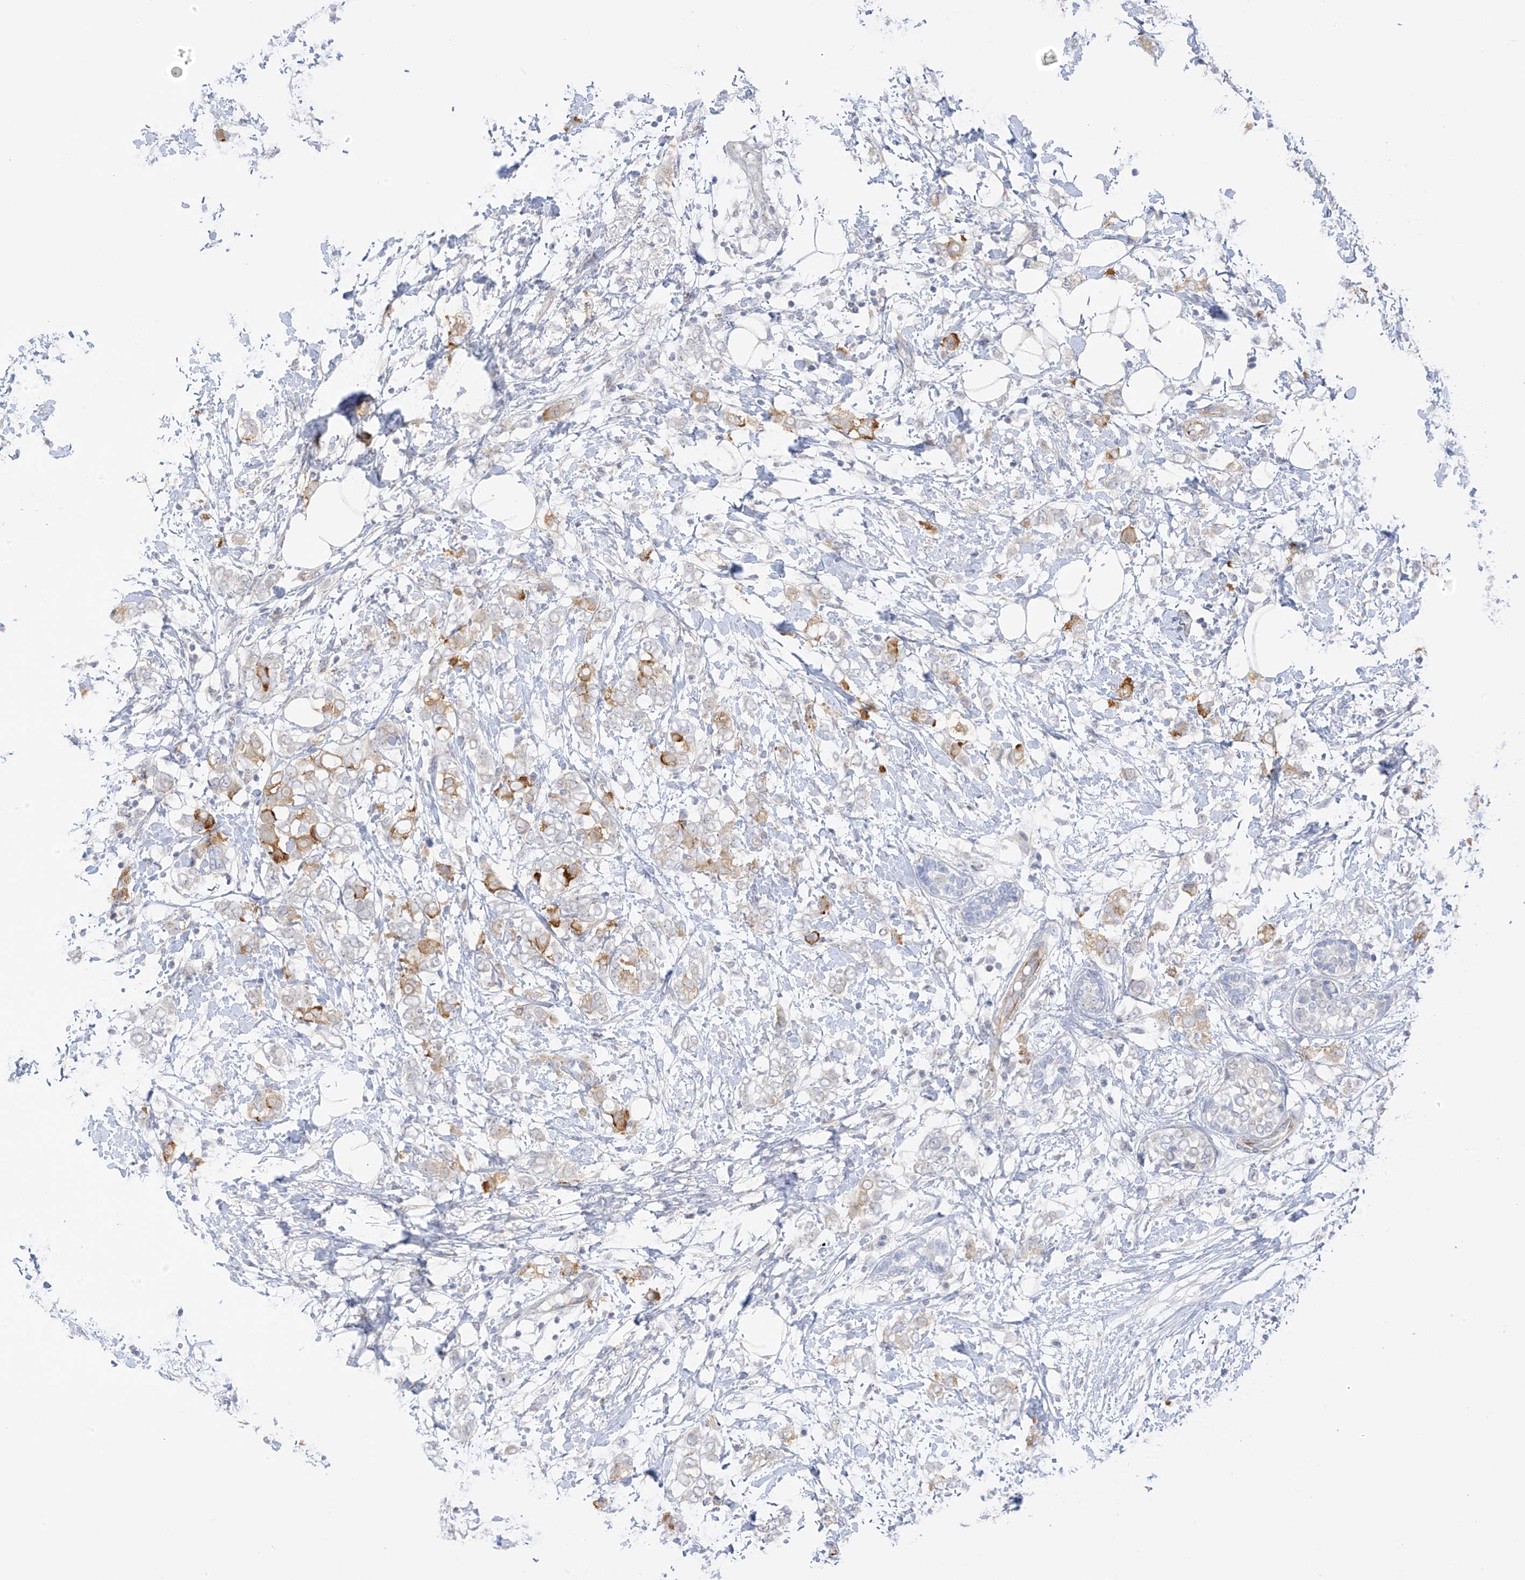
{"staining": {"intensity": "moderate", "quantity": "25%-75%", "location": "cytoplasmic/membranous"}, "tissue": "breast cancer", "cell_type": "Tumor cells", "image_type": "cancer", "snomed": [{"axis": "morphology", "description": "Normal tissue, NOS"}, {"axis": "morphology", "description": "Lobular carcinoma"}, {"axis": "topography", "description": "Breast"}], "caption": "IHC histopathology image of human breast cancer stained for a protein (brown), which reveals medium levels of moderate cytoplasmic/membranous expression in about 25%-75% of tumor cells.", "gene": "HS6ST2", "patient": {"sex": "female", "age": 47}}